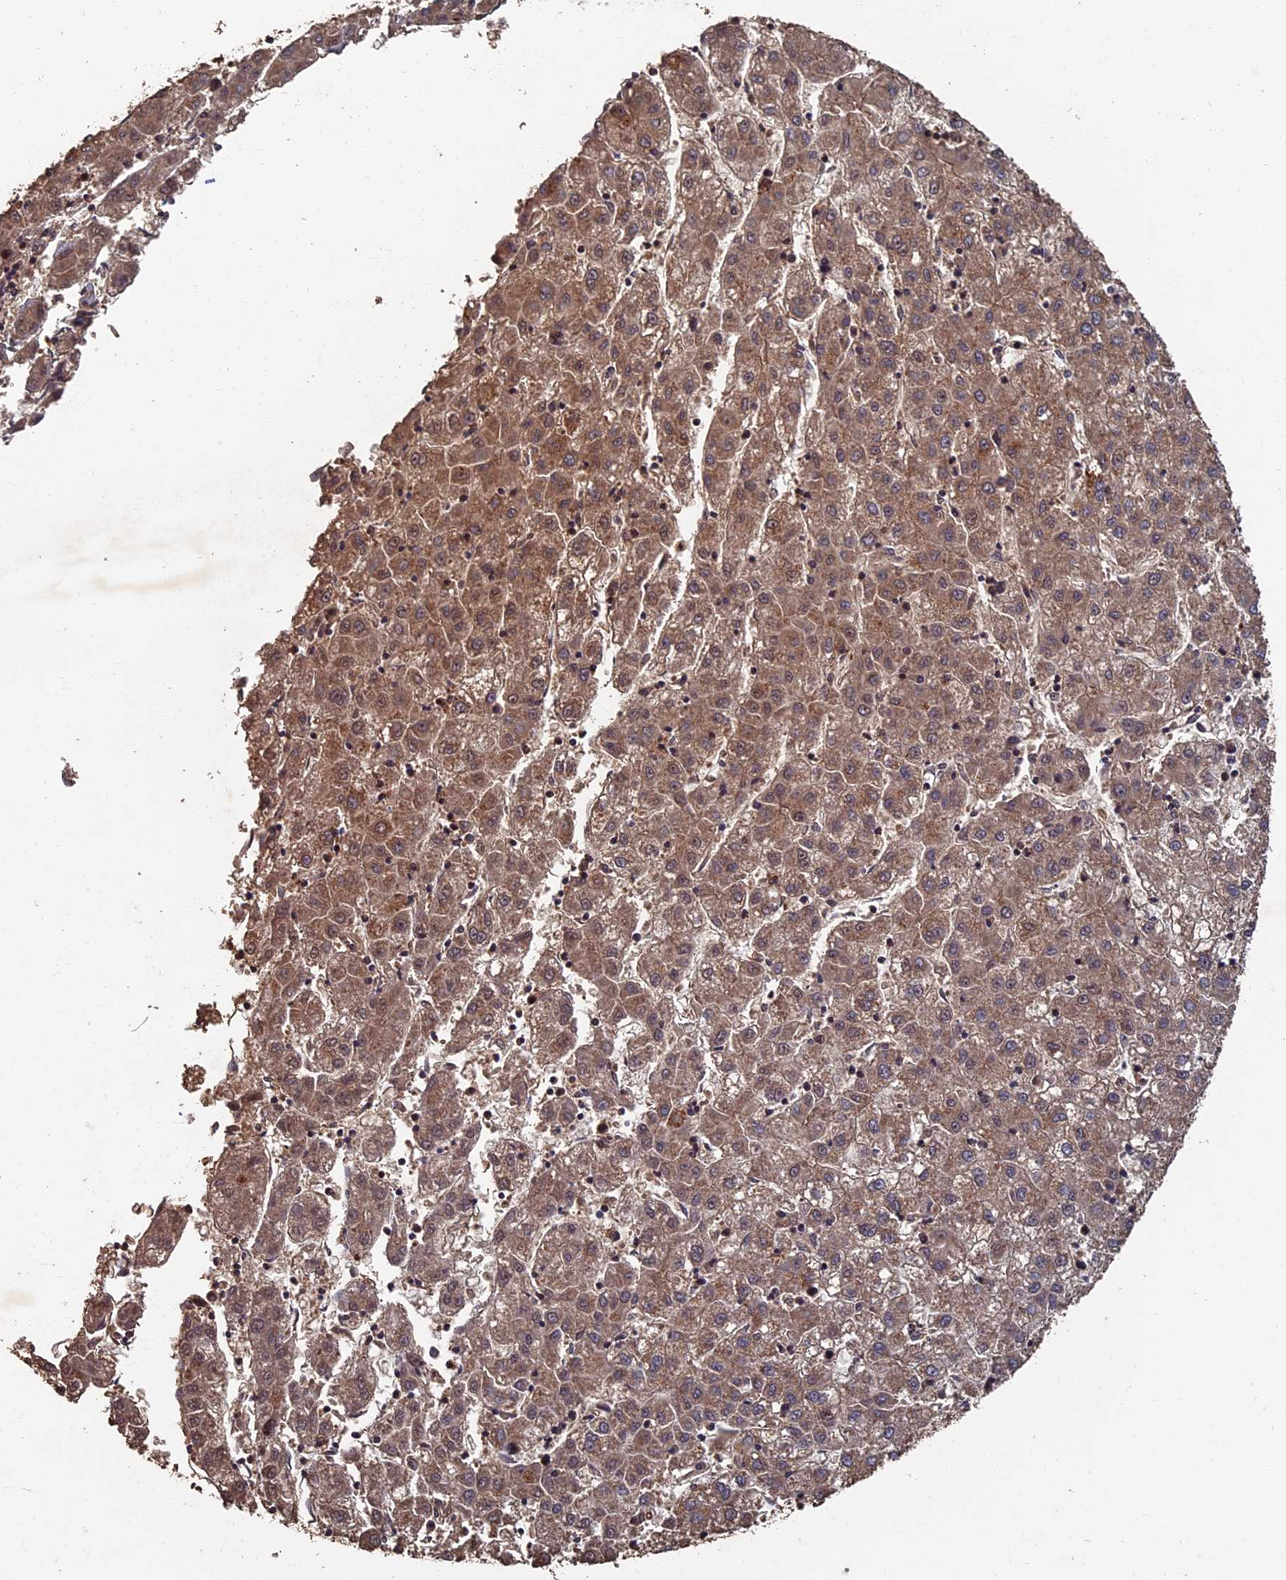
{"staining": {"intensity": "moderate", "quantity": ">75%", "location": "cytoplasmic/membranous"}, "tissue": "liver cancer", "cell_type": "Tumor cells", "image_type": "cancer", "snomed": [{"axis": "morphology", "description": "Carcinoma, Hepatocellular, NOS"}, {"axis": "topography", "description": "Liver"}], "caption": "There is medium levels of moderate cytoplasmic/membranous staining in tumor cells of liver cancer (hepatocellular carcinoma), as demonstrated by immunohistochemical staining (brown color).", "gene": "RASGRF1", "patient": {"sex": "male", "age": 72}}